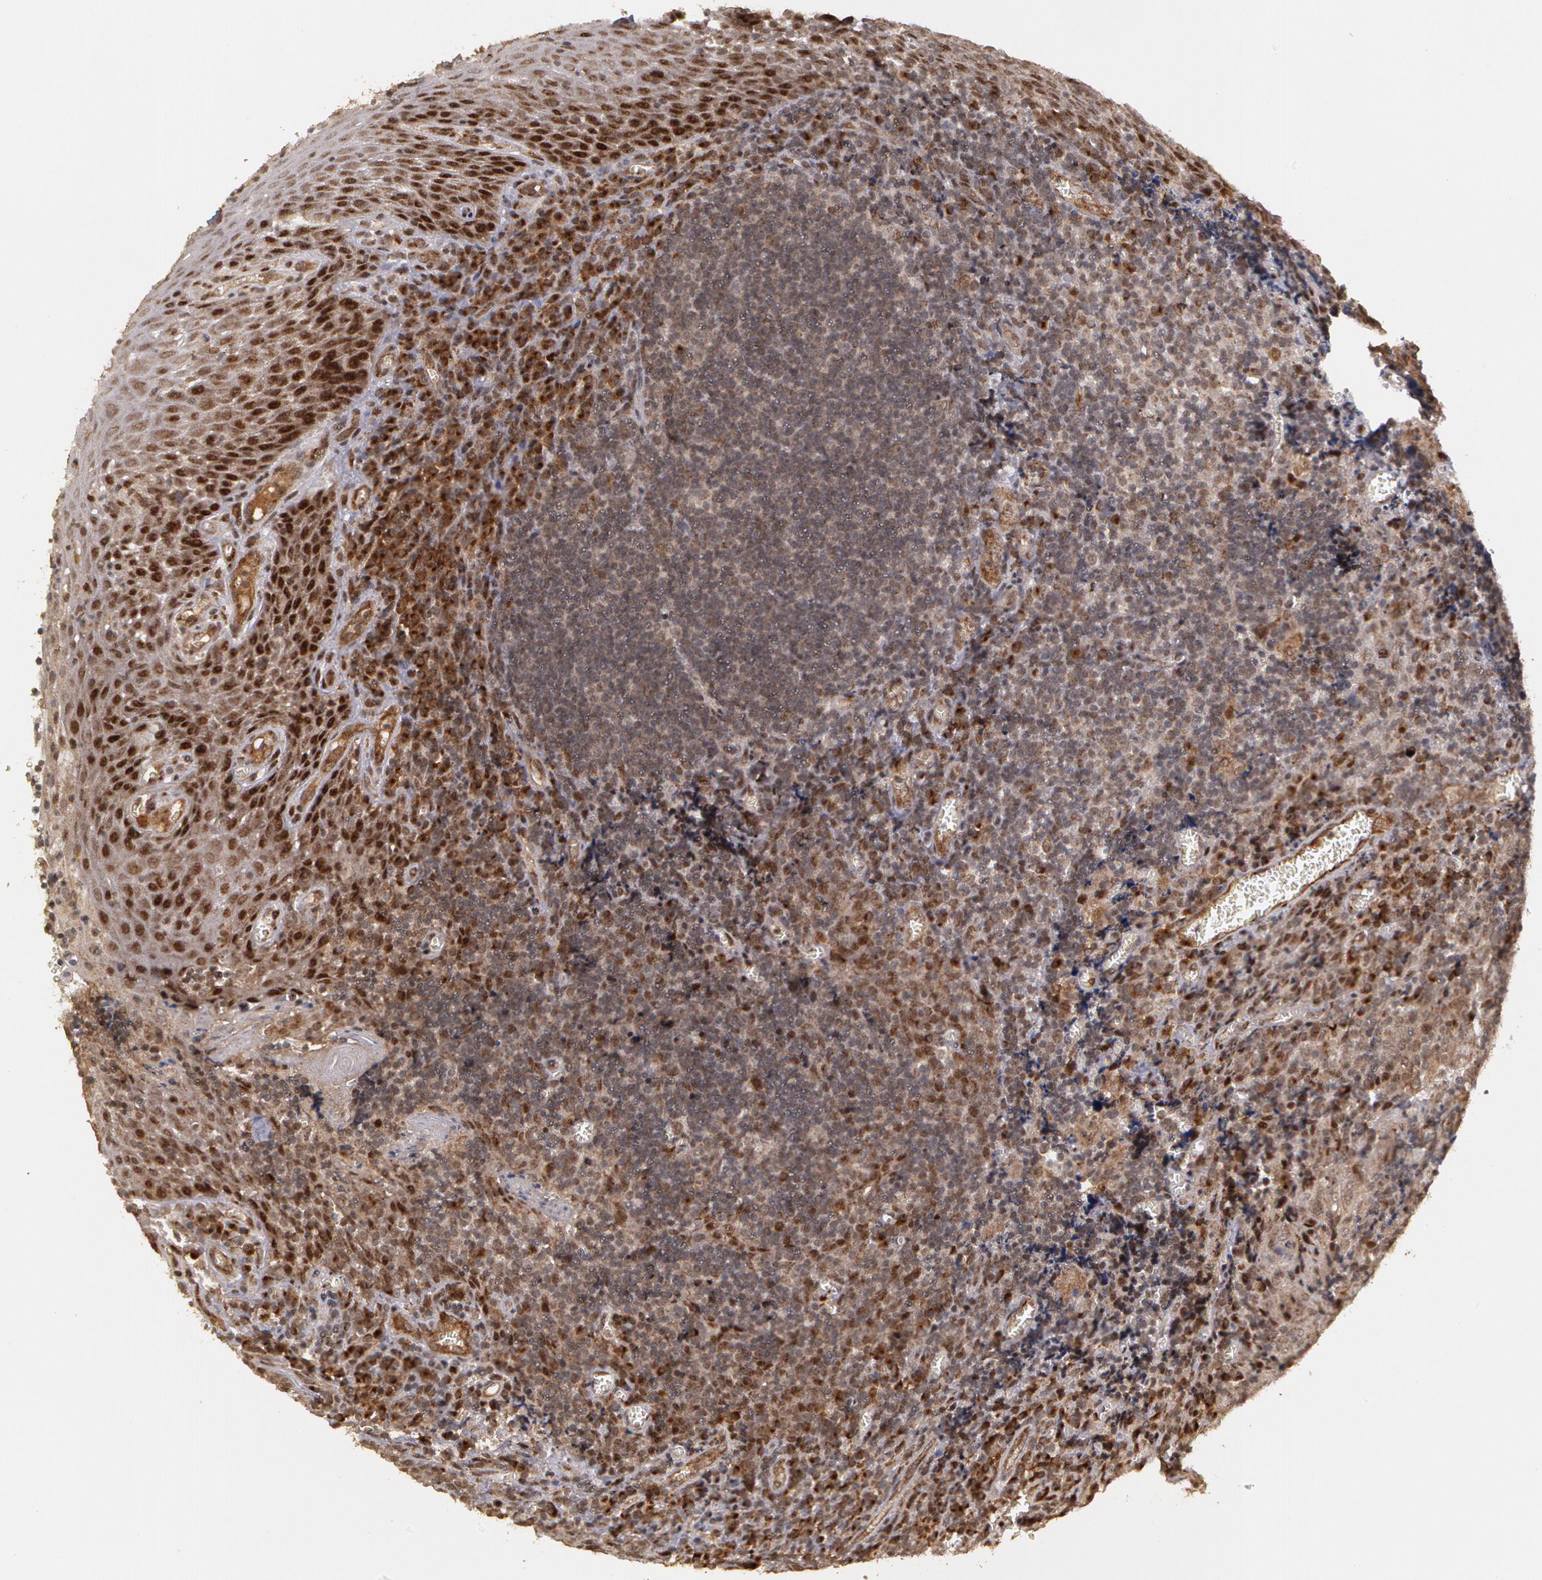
{"staining": {"intensity": "moderate", "quantity": ">75%", "location": "cytoplasmic/membranous"}, "tissue": "tonsil", "cell_type": "Germinal center cells", "image_type": "normal", "snomed": [{"axis": "morphology", "description": "Normal tissue, NOS"}, {"axis": "topography", "description": "Tonsil"}], "caption": "Immunohistochemistry histopathology image of unremarkable human tonsil stained for a protein (brown), which reveals medium levels of moderate cytoplasmic/membranous staining in about >75% of germinal center cells.", "gene": "STX5", "patient": {"sex": "male", "age": 20}}